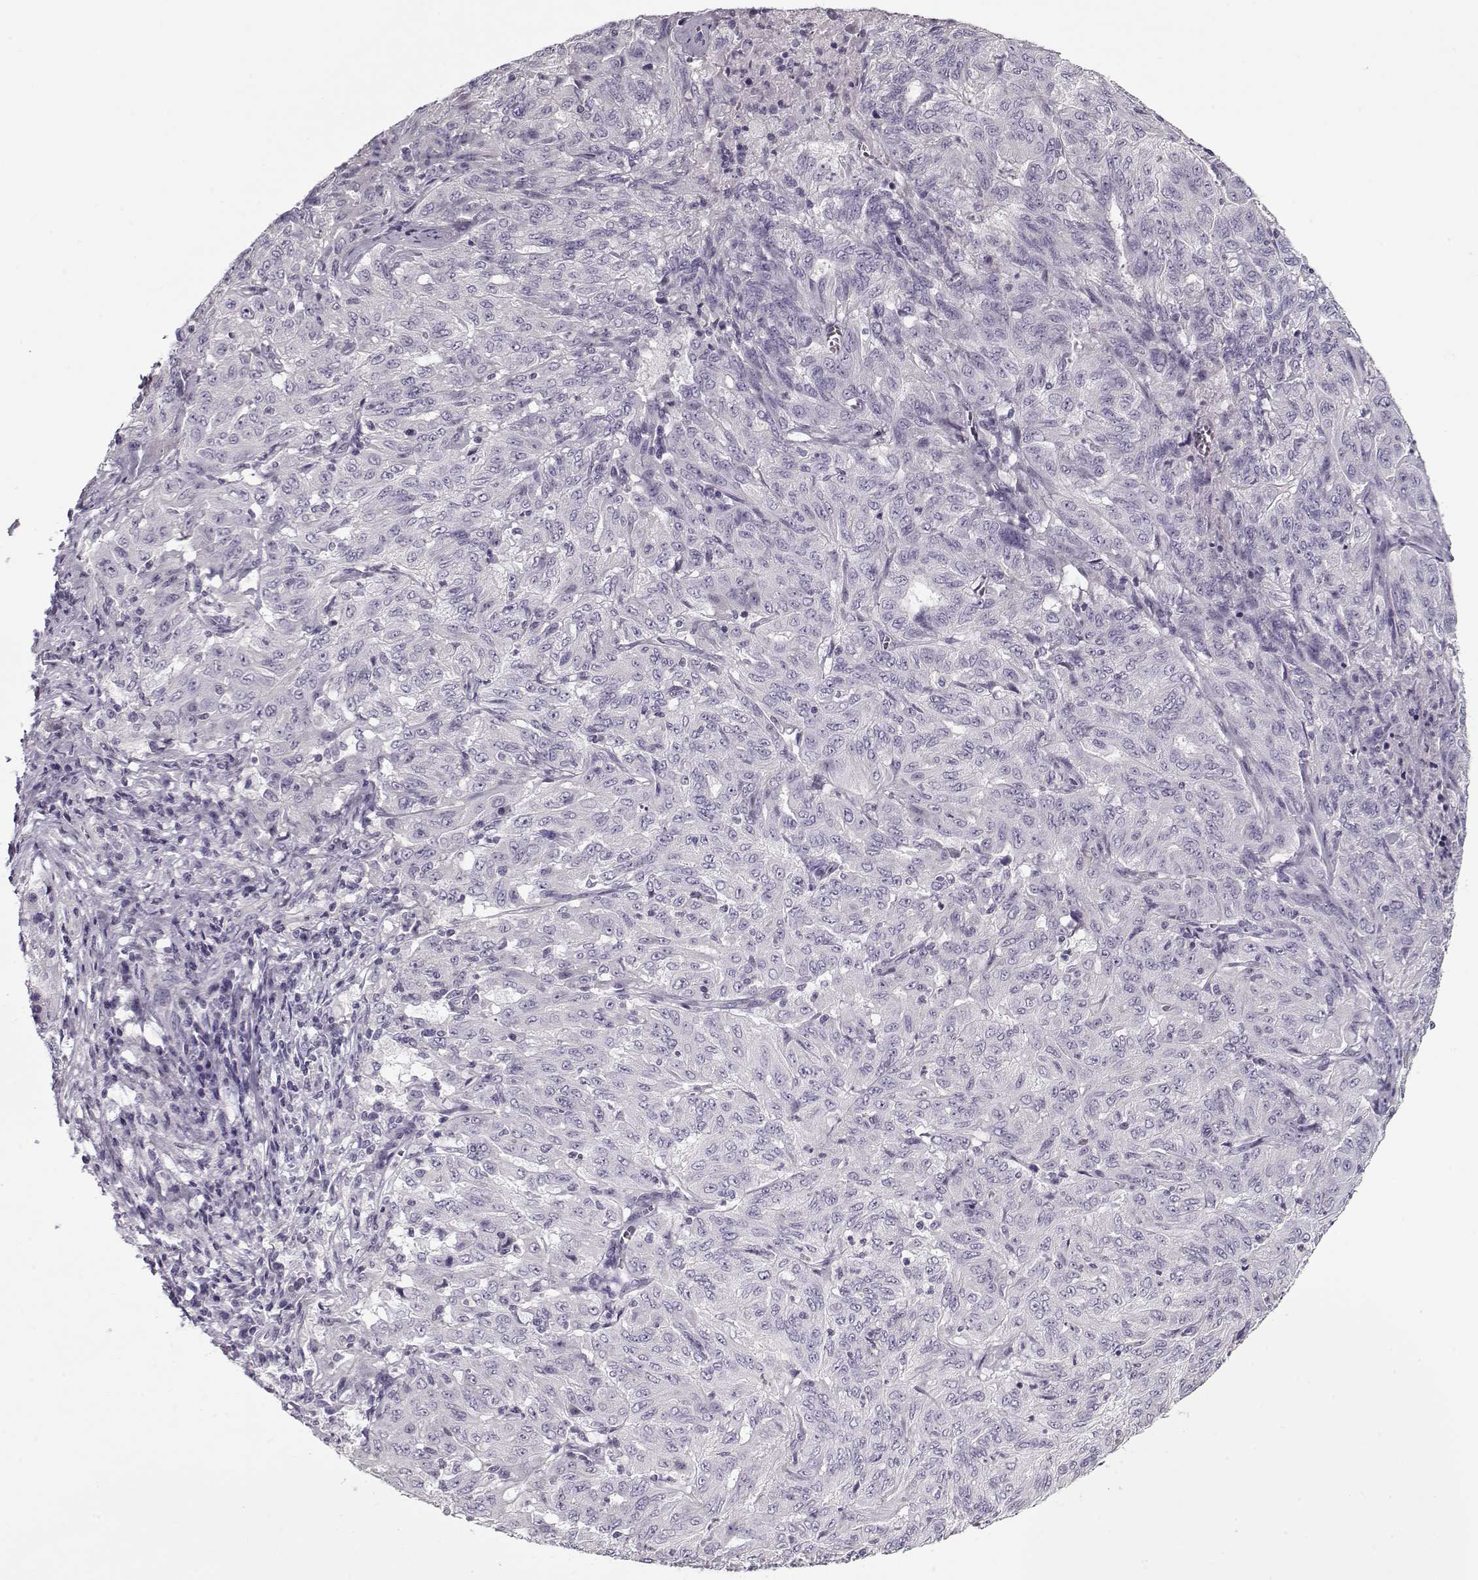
{"staining": {"intensity": "negative", "quantity": "none", "location": "none"}, "tissue": "pancreatic cancer", "cell_type": "Tumor cells", "image_type": "cancer", "snomed": [{"axis": "morphology", "description": "Adenocarcinoma, NOS"}, {"axis": "topography", "description": "Pancreas"}], "caption": "Immunohistochemistry of adenocarcinoma (pancreatic) shows no expression in tumor cells.", "gene": "CCDC136", "patient": {"sex": "male", "age": 63}}